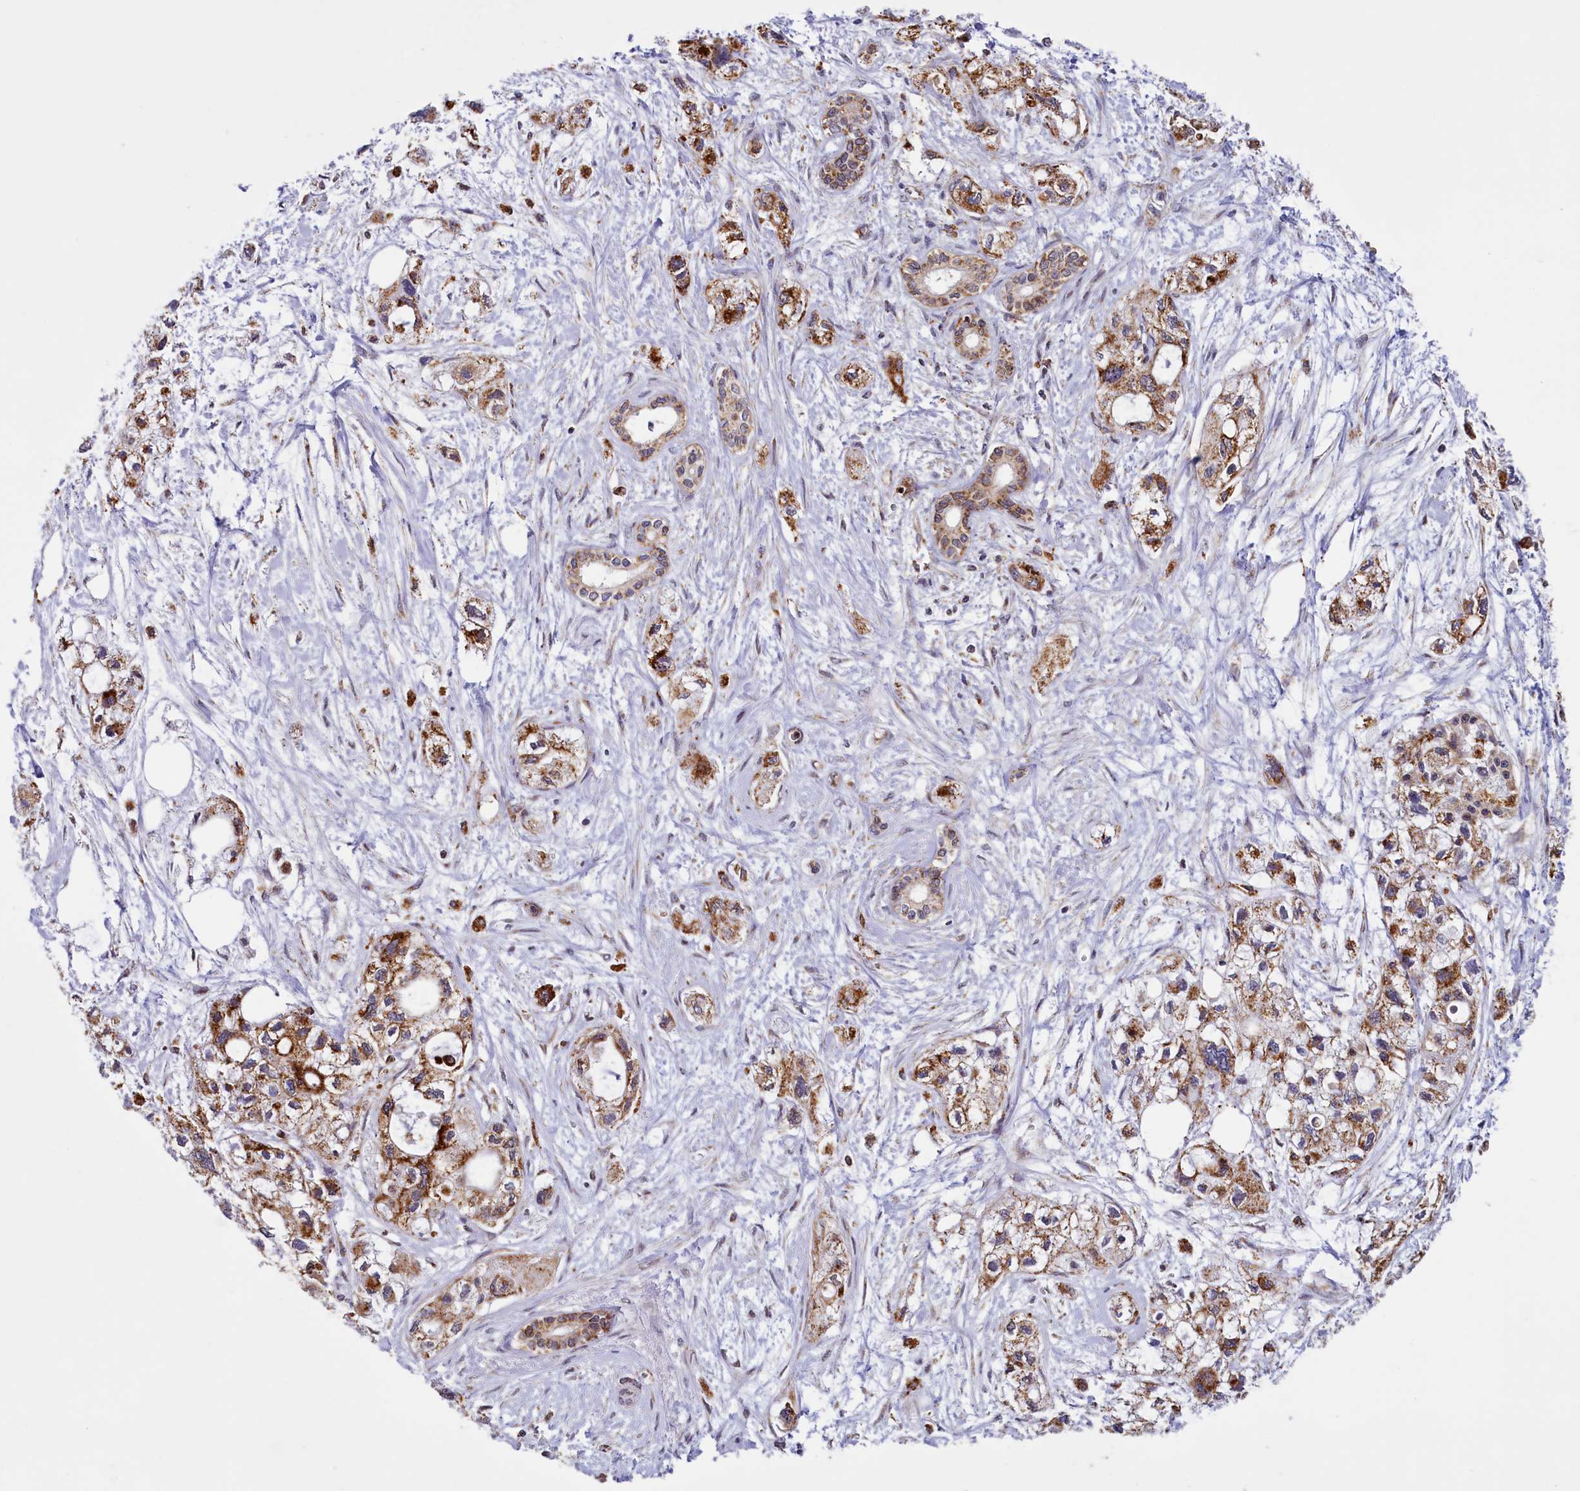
{"staining": {"intensity": "moderate", "quantity": ">75%", "location": "cytoplasmic/membranous"}, "tissue": "pancreatic cancer", "cell_type": "Tumor cells", "image_type": "cancer", "snomed": [{"axis": "morphology", "description": "Adenocarcinoma, NOS"}, {"axis": "topography", "description": "Pancreas"}], "caption": "Human pancreatic cancer (adenocarcinoma) stained for a protein (brown) demonstrates moderate cytoplasmic/membranous positive positivity in about >75% of tumor cells.", "gene": "DYNC2H1", "patient": {"sex": "male", "age": 75}}